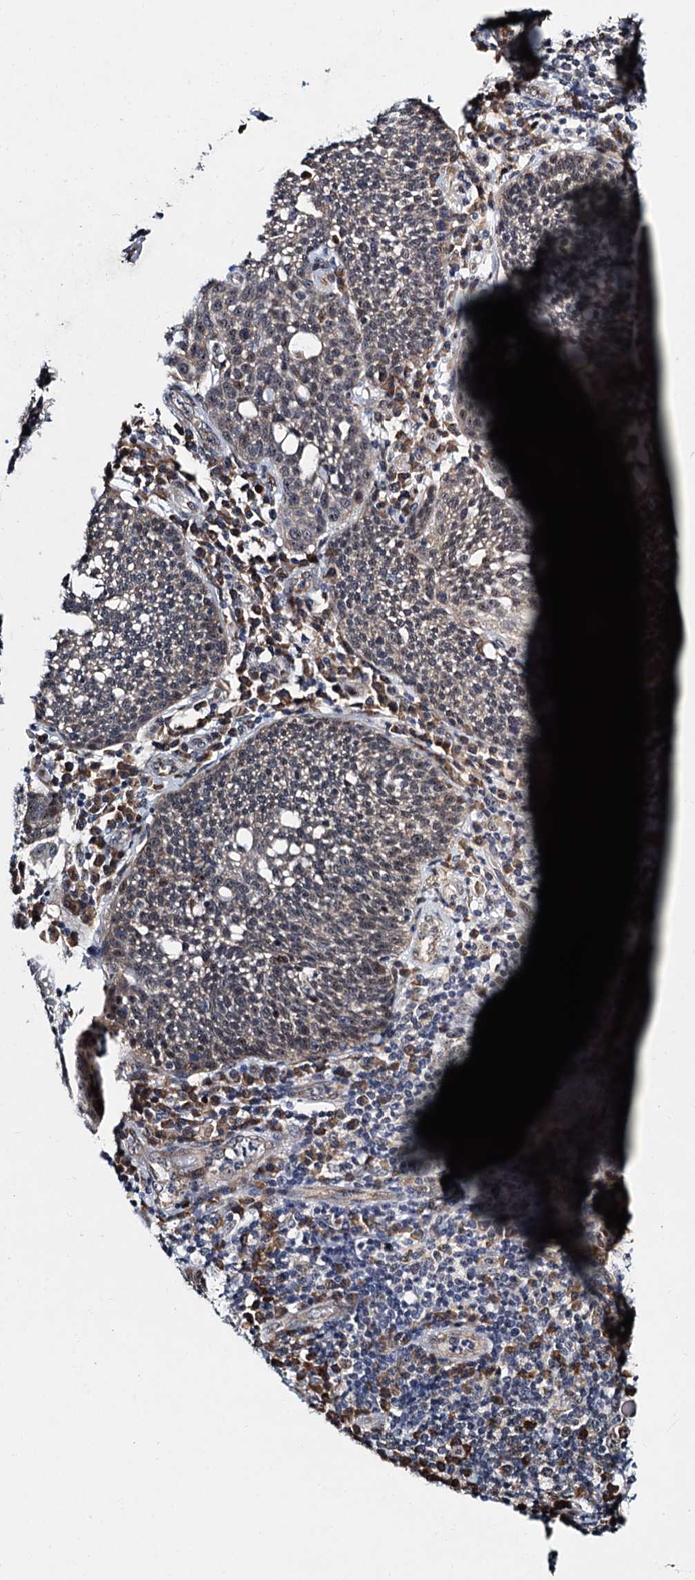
{"staining": {"intensity": "negative", "quantity": "none", "location": "none"}, "tissue": "cervical cancer", "cell_type": "Tumor cells", "image_type": "cancer", "snomed": [{"axis": "morphology", "description": "Squamous cell carcinoma, NOS"}, {"axis": "topography", "description": "Cervix"}], "caption": "Tumor cells are negative for brown protein staining in cervical squamous cell carcinoma.", "gene": "DNAJC21", "patient": {"sex": "female", "age": 34}}